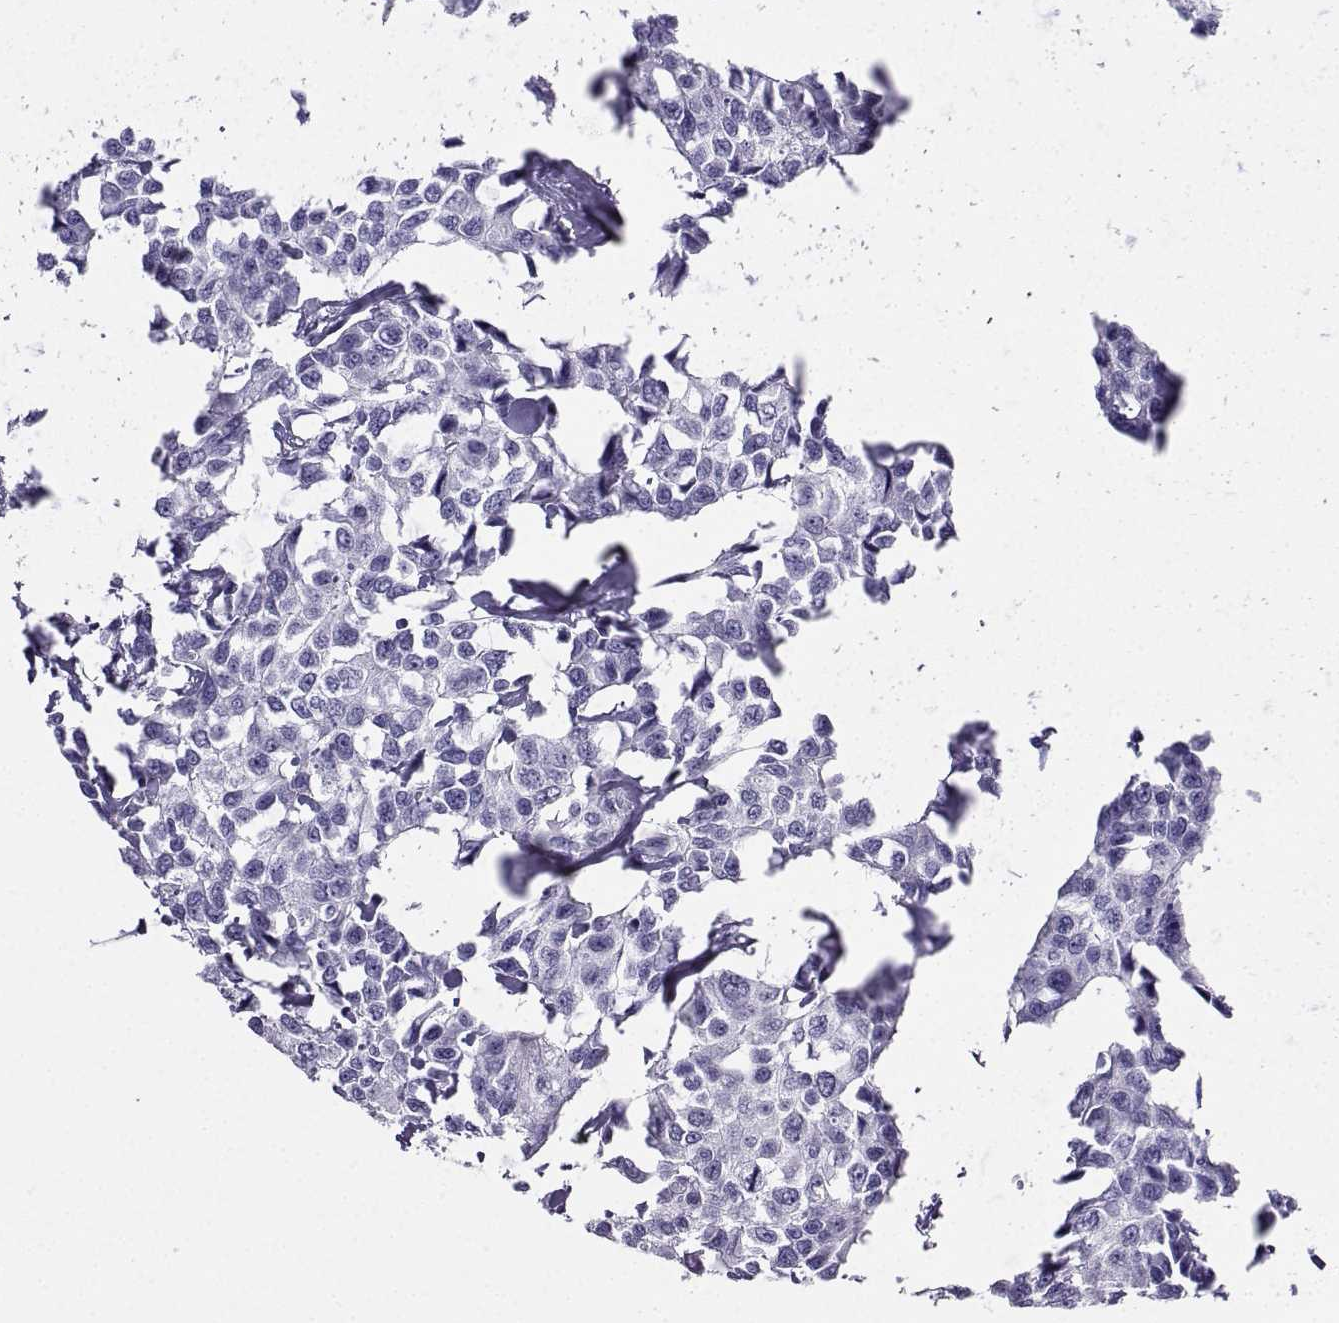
{"staining": {"intensity": "negative", "quantity": "none", "location": "none"}, "tissue": "breast cancer", "cell_type": "Tumor cells", "image_type": "cancer", "snomed": [{"axis": "morphology", "description": "Duct carcinoma"}, {"axis": "topography", "description": "Breast"}], "caption": "IHC of breast cancer reveals no positivity in tumor cells.", "gene": "CD109", "patient": {"sex": "female", "age": 80}}